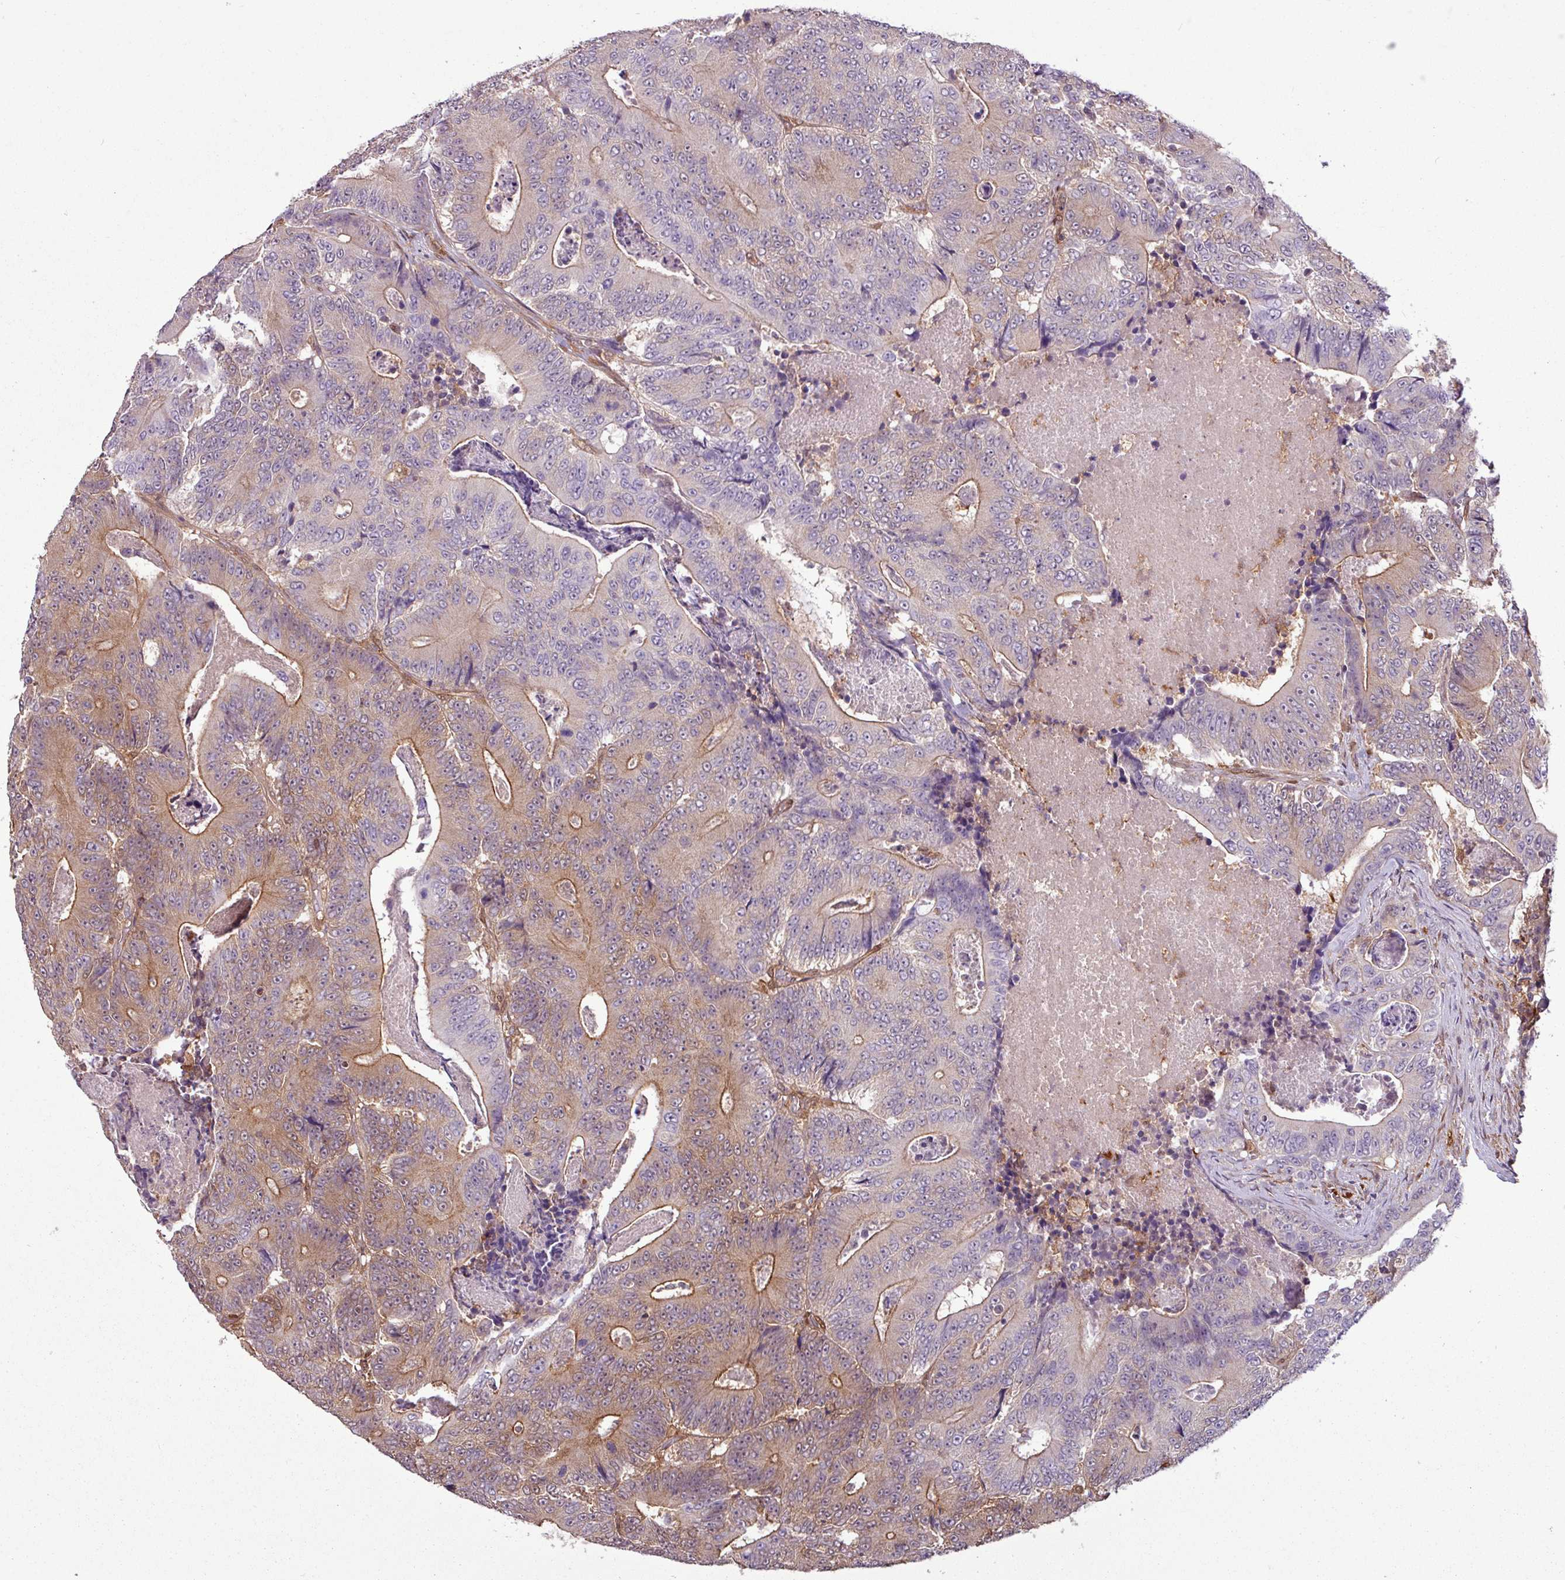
{"staining": {"intensity": "moderate", "quantity": "25%-75%", "location": "cytoplasmic/membranous"}, "tissue": "colorectal cancer", "cell_type": "Tumor cells", "image_type": "cancer", "snomed": [{"axis": "morphology", "description": "Adenocarcinoma, NOS"}, {"axis": "topography", "description": "Colon"}], "caption": "Immunohistochemistry photomicrograph of neoplastic tissue: human colorectal cancer (adenocarcinoma) stained using immunohistochemistry (IHC) displays medium levels of moderate protein expression localized specifically in the cytoplasmic/membranous of tumor cells, appearing as a cytoplasmic/membranous brown color.", "gene": "SH3BGRL", "patient": {"sex": "male", "age": 83}}